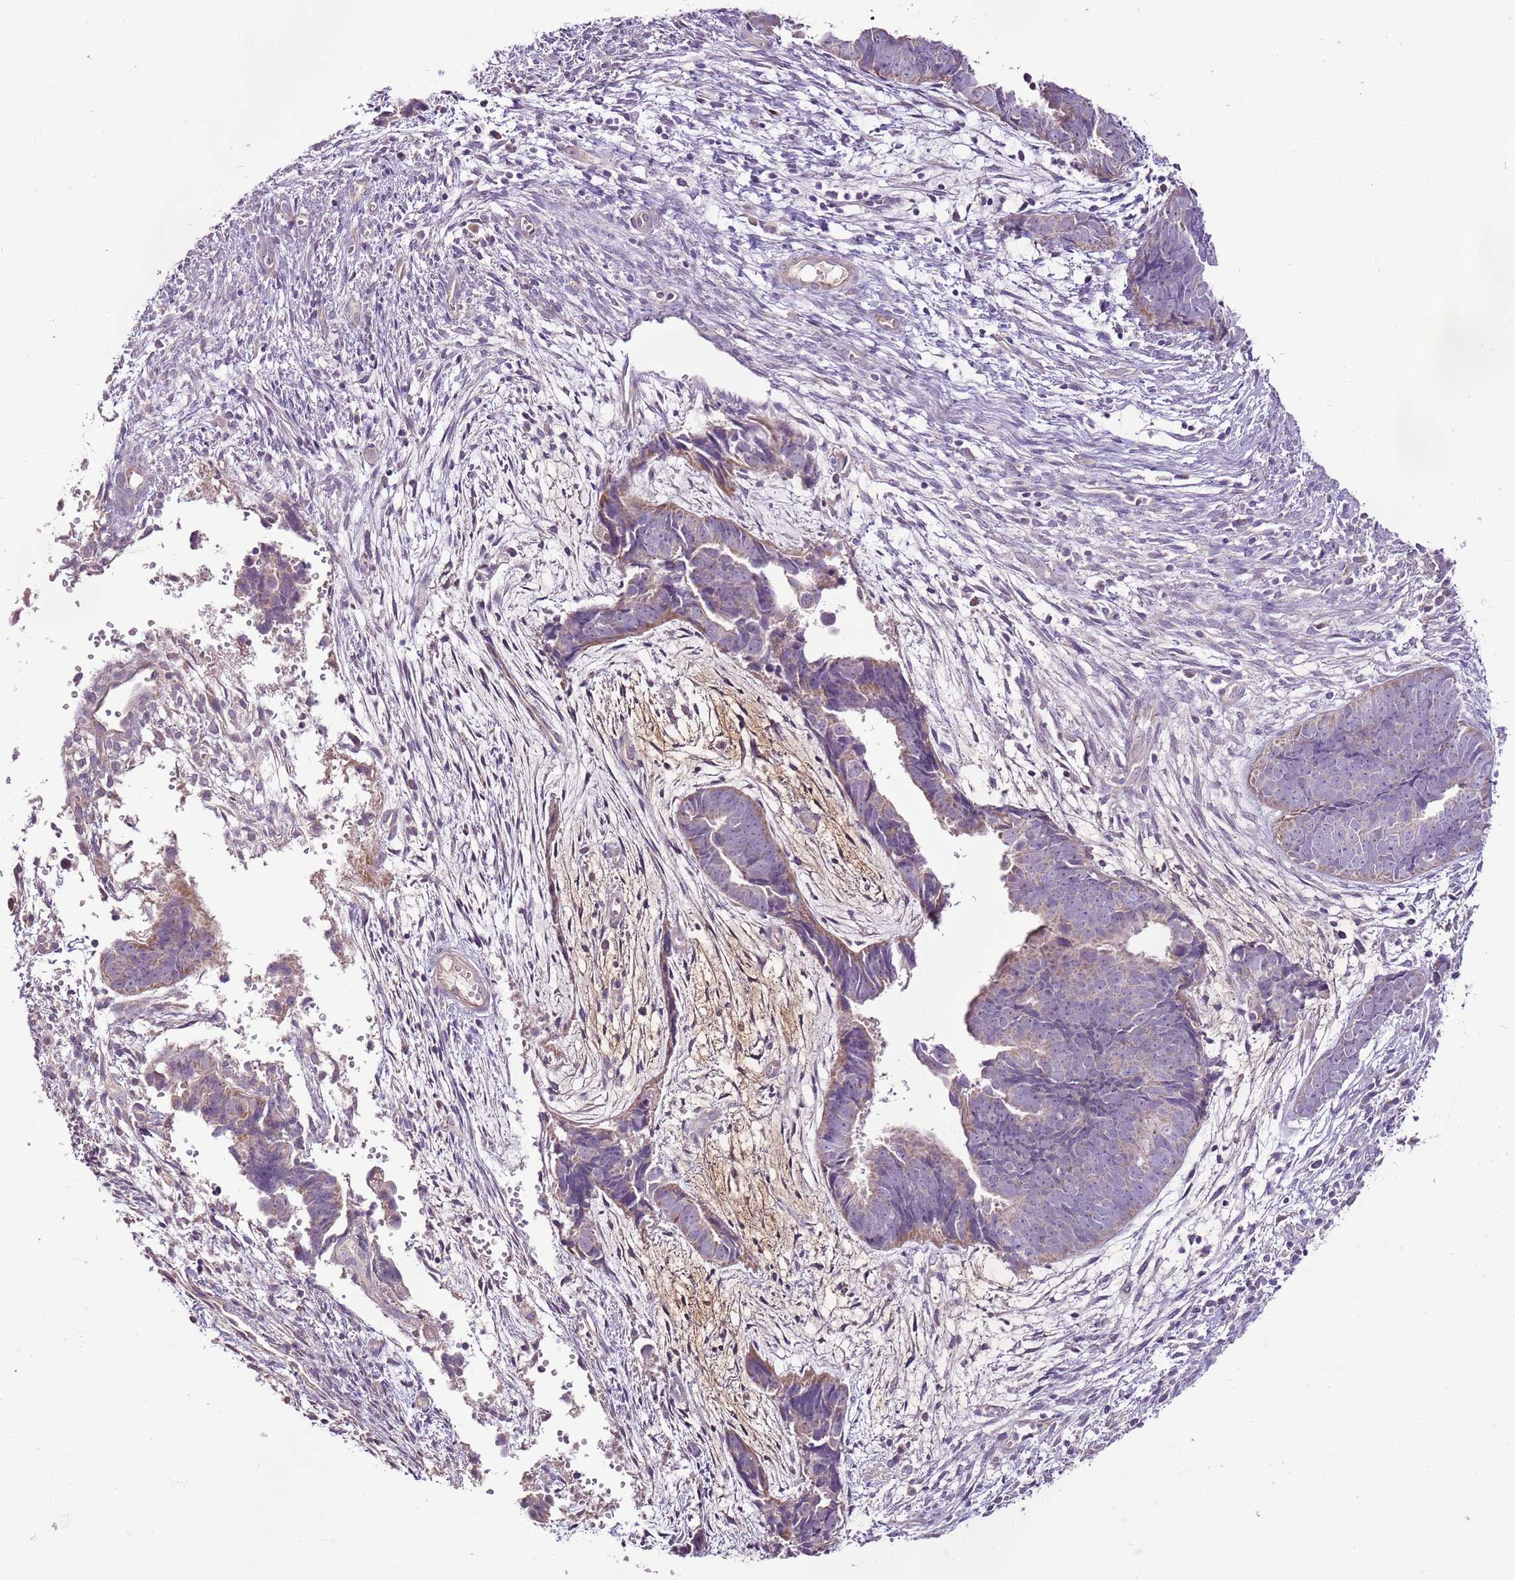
{"staining": {"intensity": "weak", "quantity": "<25%", "location": "cytoplasmic/membranous"}, "tissue": "endometrial cancer", "cell_type": "Tumor cells", "image_type": "cancer", "snomed": [{"axis": "morphology", "description": "Adenocarcinoma, NOS"}, {"axis": "topography", "description": "Endometrium"}], "caption": "Immunohistochemistry image of endometrial cancer (adenocarcinoma) stained for a protein (brown), which exhibits no staining in tumor cells. The staining is performed using DAB (3,3'-diaminobenzidine) brown chromogen with nuclei counter-stained in using hematoxylin.", "gene": "CMKLR1", "patient": {"sex": "female", "age": 75}}